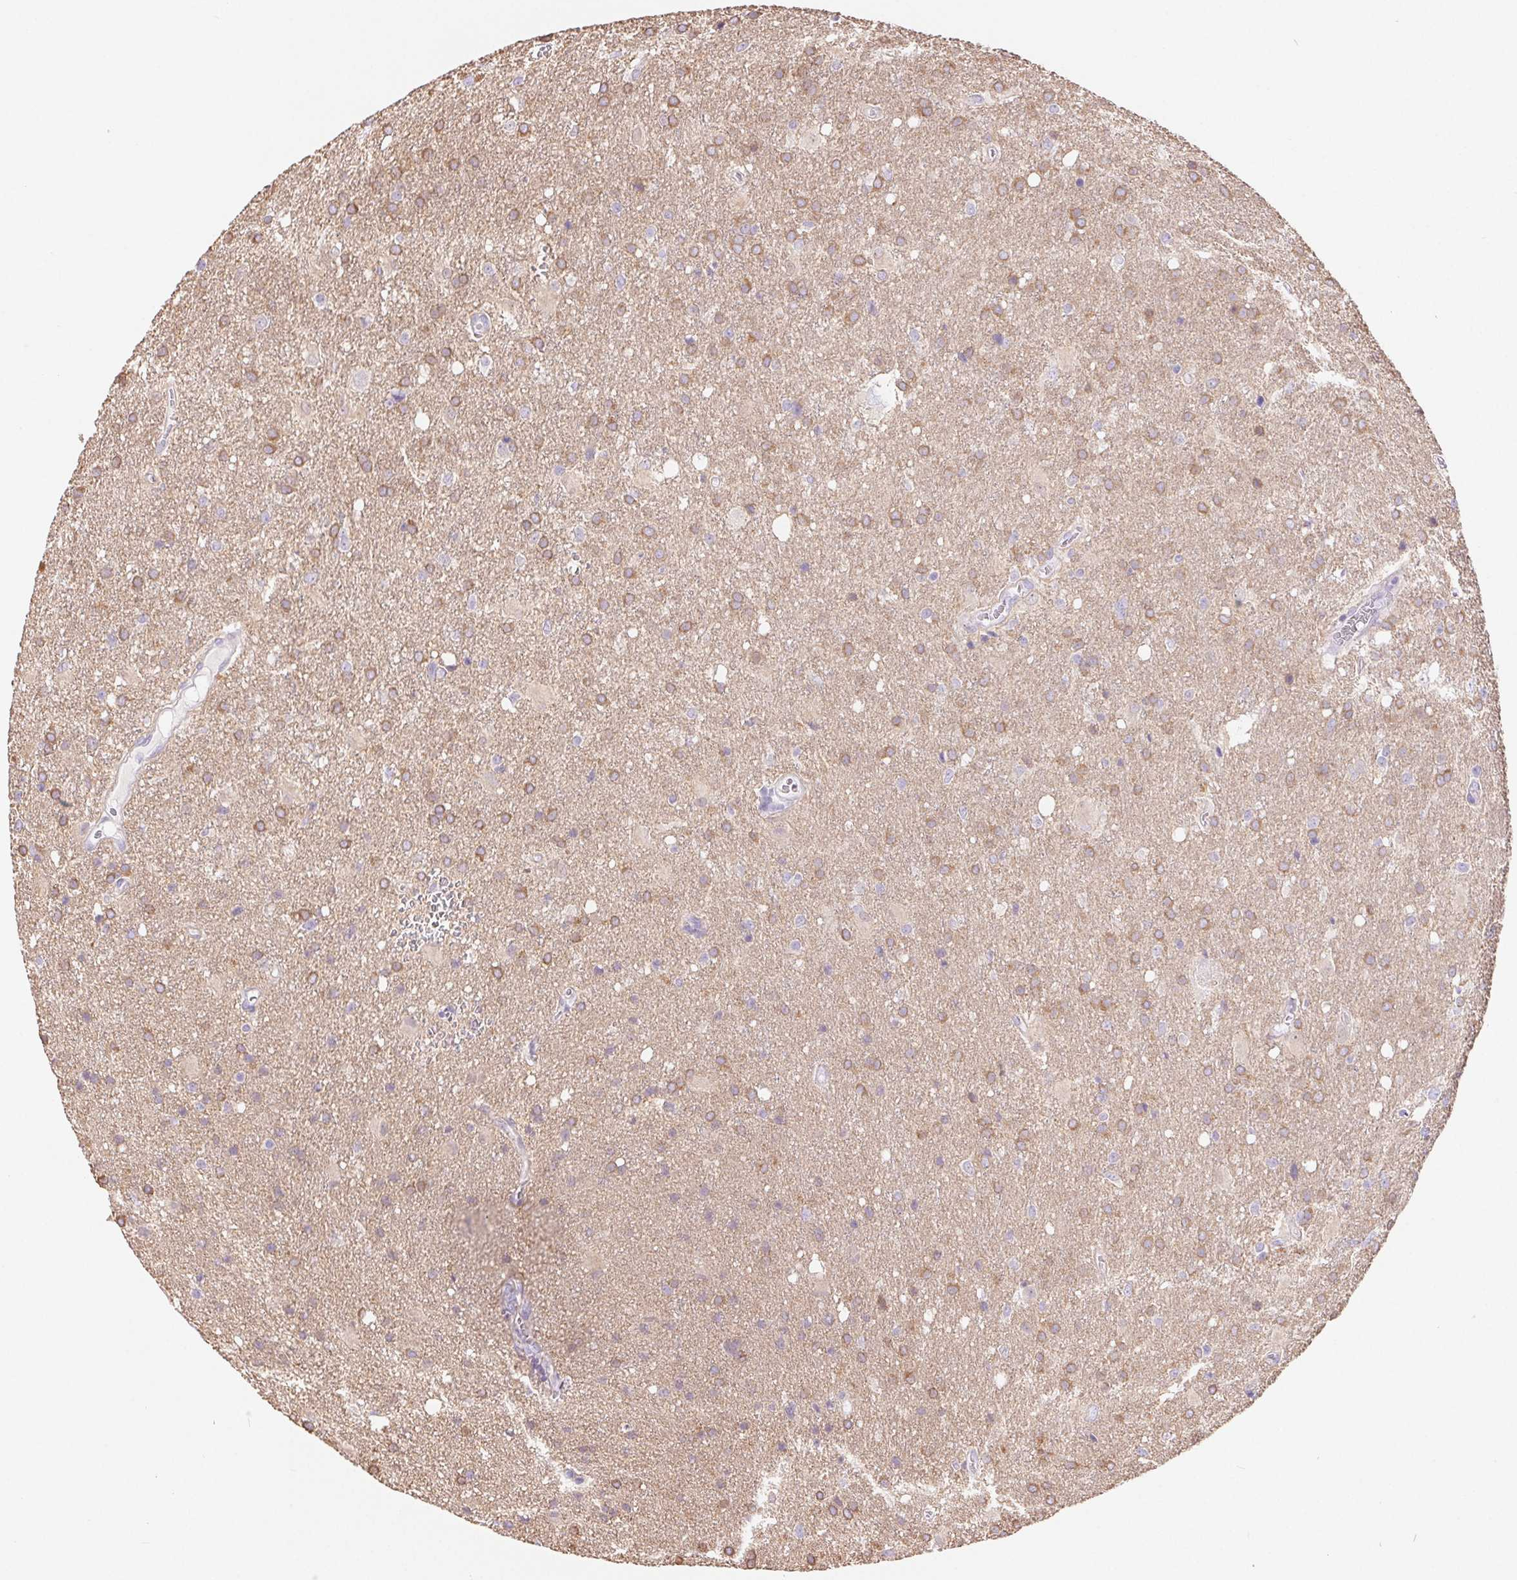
{"staining": {"intensity": "moderate", "quantity": "25%-75%", "location": "cytoplasmic/membranous"}, "tissue": "glioma", "cell_type": "Tumor cells", "image_type": "cancer", "snomed": [{"axis": "morphology", "description": "Glioma, malignant, Low grade"}, {"axis": "topography", "description": "Brain"}], "caption": "There is medium levels of moderate cytoplasmic/membranous expression in tumor cells of glioma, as demonstrated by immunohistochemical staining (brown color).", "gene": "PNLIP", "patient": {"sex": "male", "age": 66}}